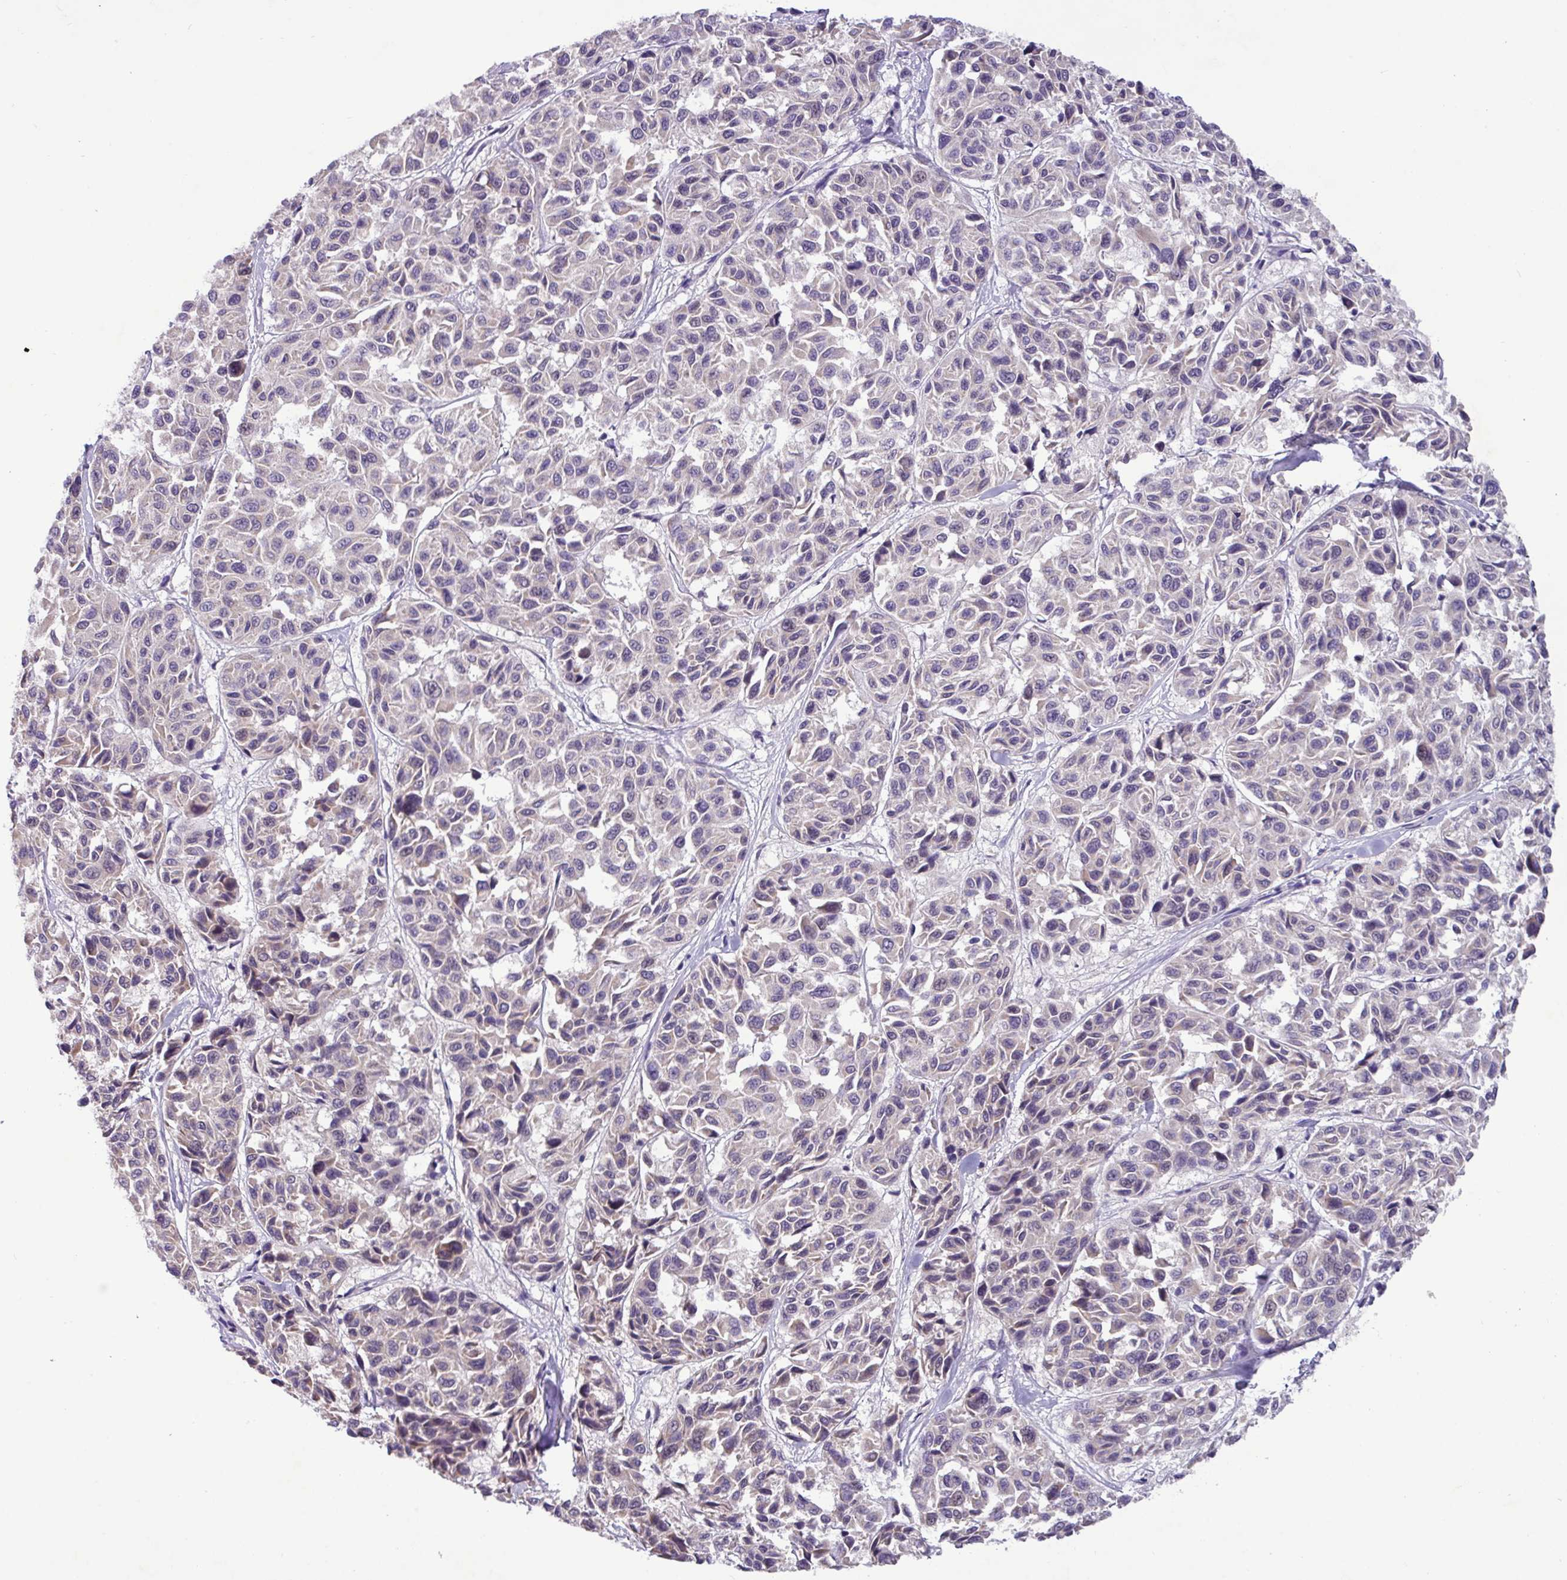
{"staining": {"intensity": "negative", "quantity": "none", "location": "none"}, "tissue": "melanoma", "cell_type": "Tumor cells", "image_type": "cancer", "snomed": [{"axis": "morphology", "description": "Malignant melanoma, NOS"}, {"axis": "topography", "description": "Skin"}], "caption": "Immunohistochemical staining of melanoma reveals no significant staining in tumor cells.", "gene": "PAX8", "patient": {"sex": "female", "age": 66}}